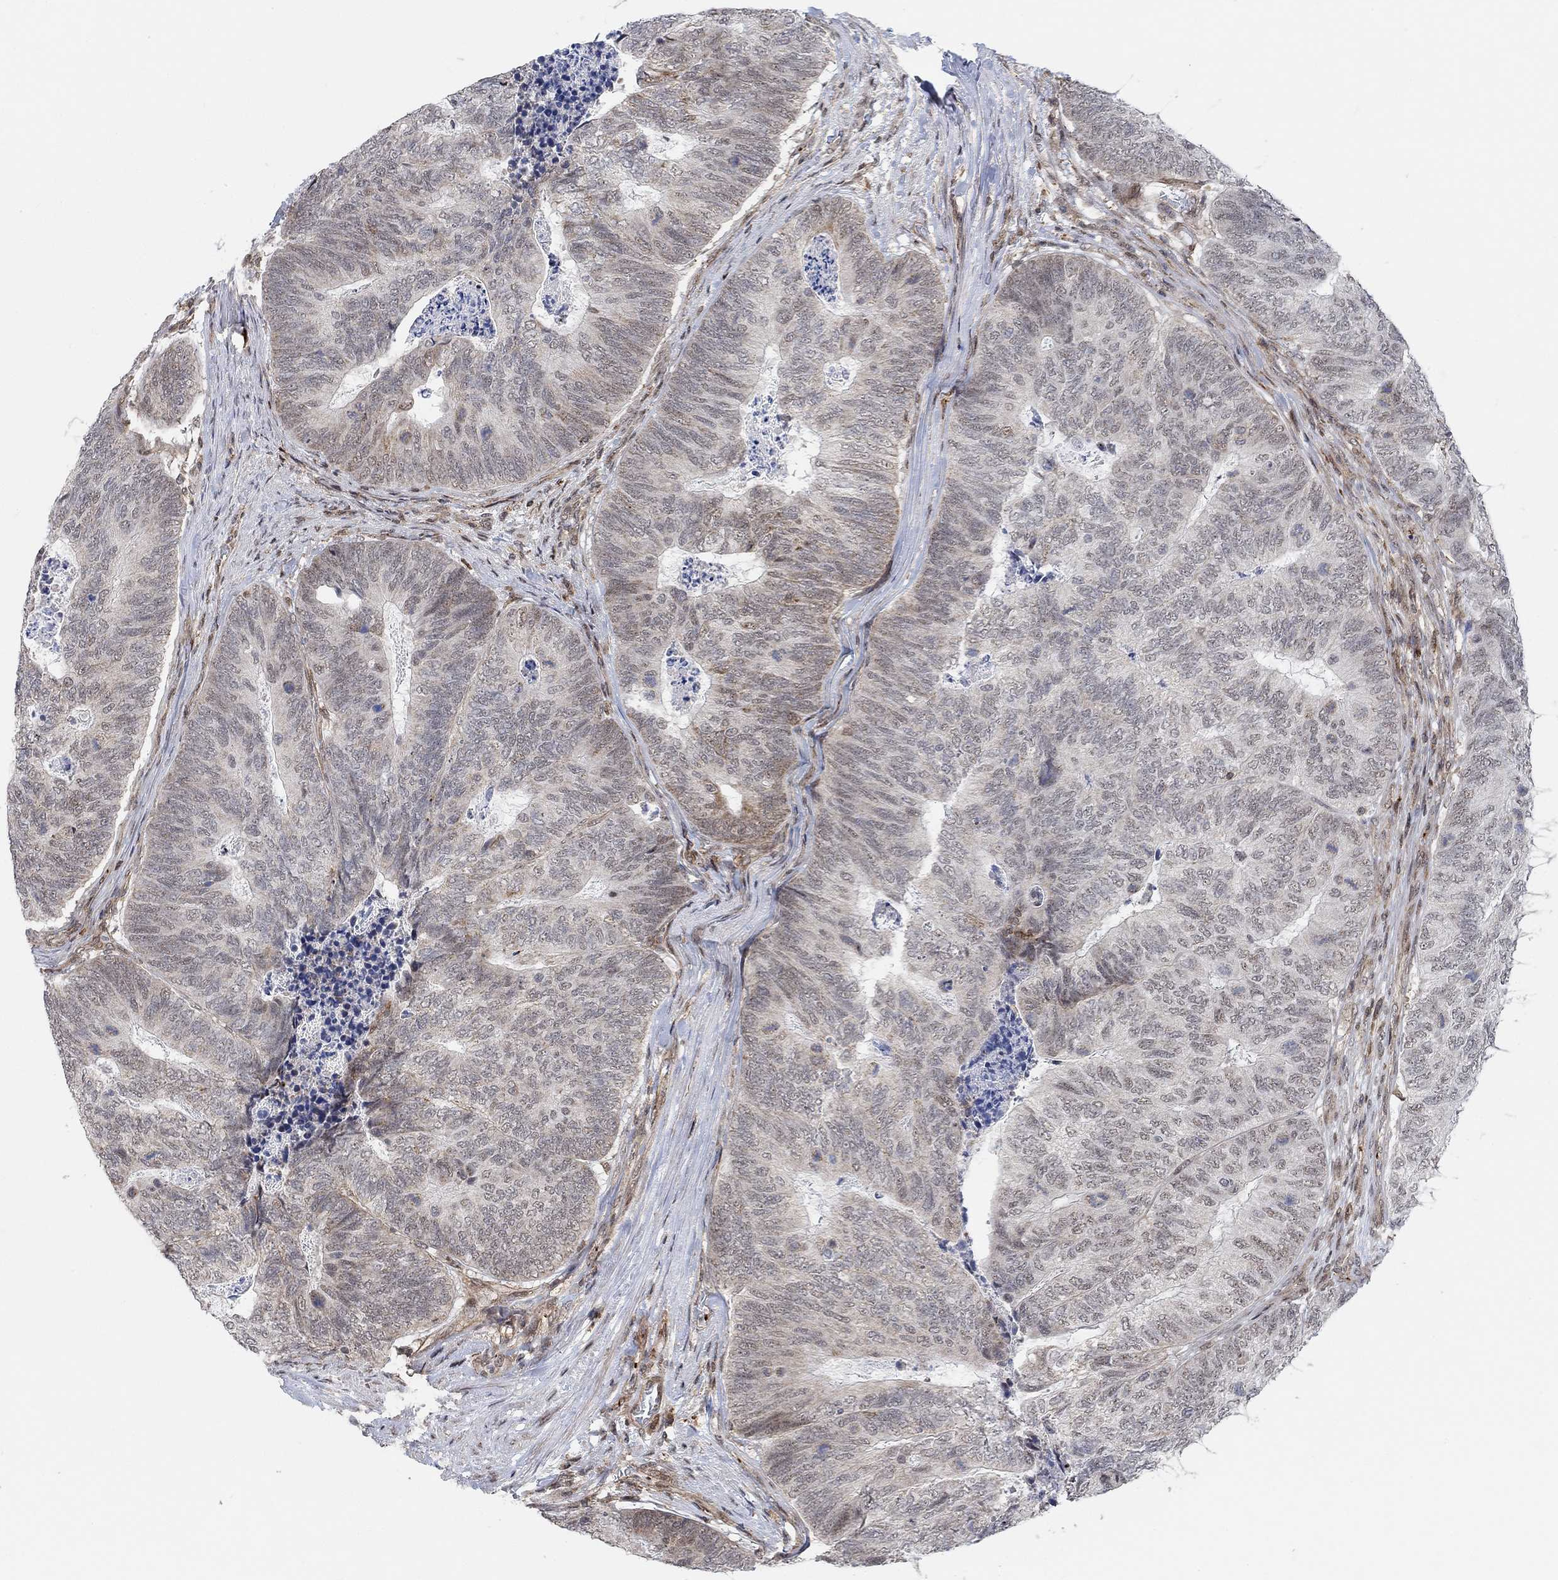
{"staining": {"intensity": "negative", "quantity": "none", "location": "none"}, "tissue": "colorectal cancer", "cell_type": "Tumor cells", "image_type": "cancer", "snomed": [{"axis": "morphology", "description": "Adenocarcinoma, NOS"}, {"axis": "topography", "description": "Colon"}], "caption": "The image reveals no staining of tumor cells in adenocarcinoma (colorectal).", "gene": "PWWP2B", "patient": {"sex": "female", "age": 67}}